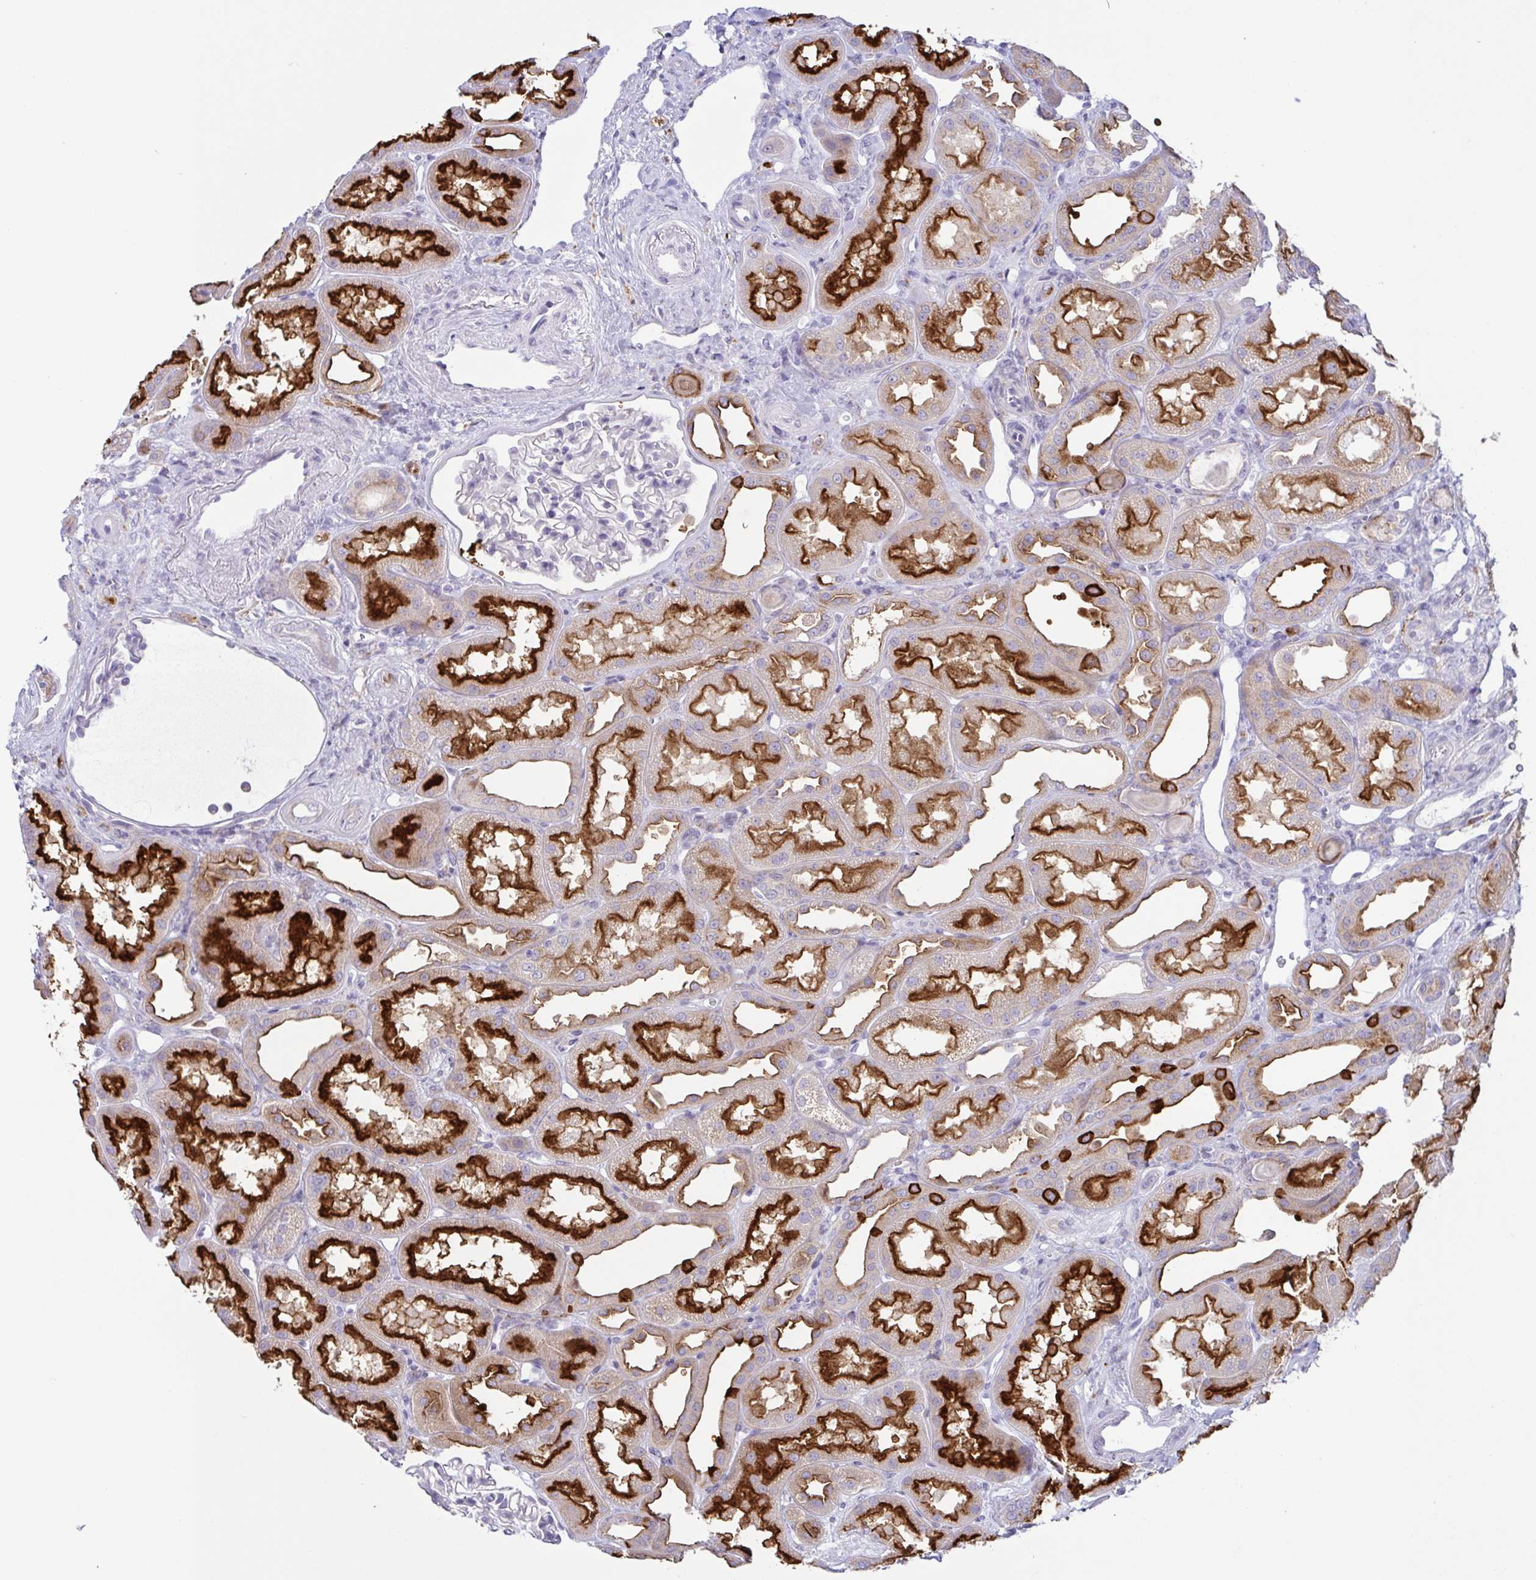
{"staining": {"intensity": "negative", "quantity": "none", "location": "none"}, "tissue": "kidney", "cell_type": "Cells in glomeruli", "image_type": "normal", "snomed": [{"axis": "morphology", "description": "Normal tissue, NOS"}, {"axis": "topography", "description": "Kidney"}], "caption": "The image reveals no significant expression in cells in glomeruli of kidney.", "gene": "ATP6V1G2", "patient": {"sex": "male", "age": 61}}